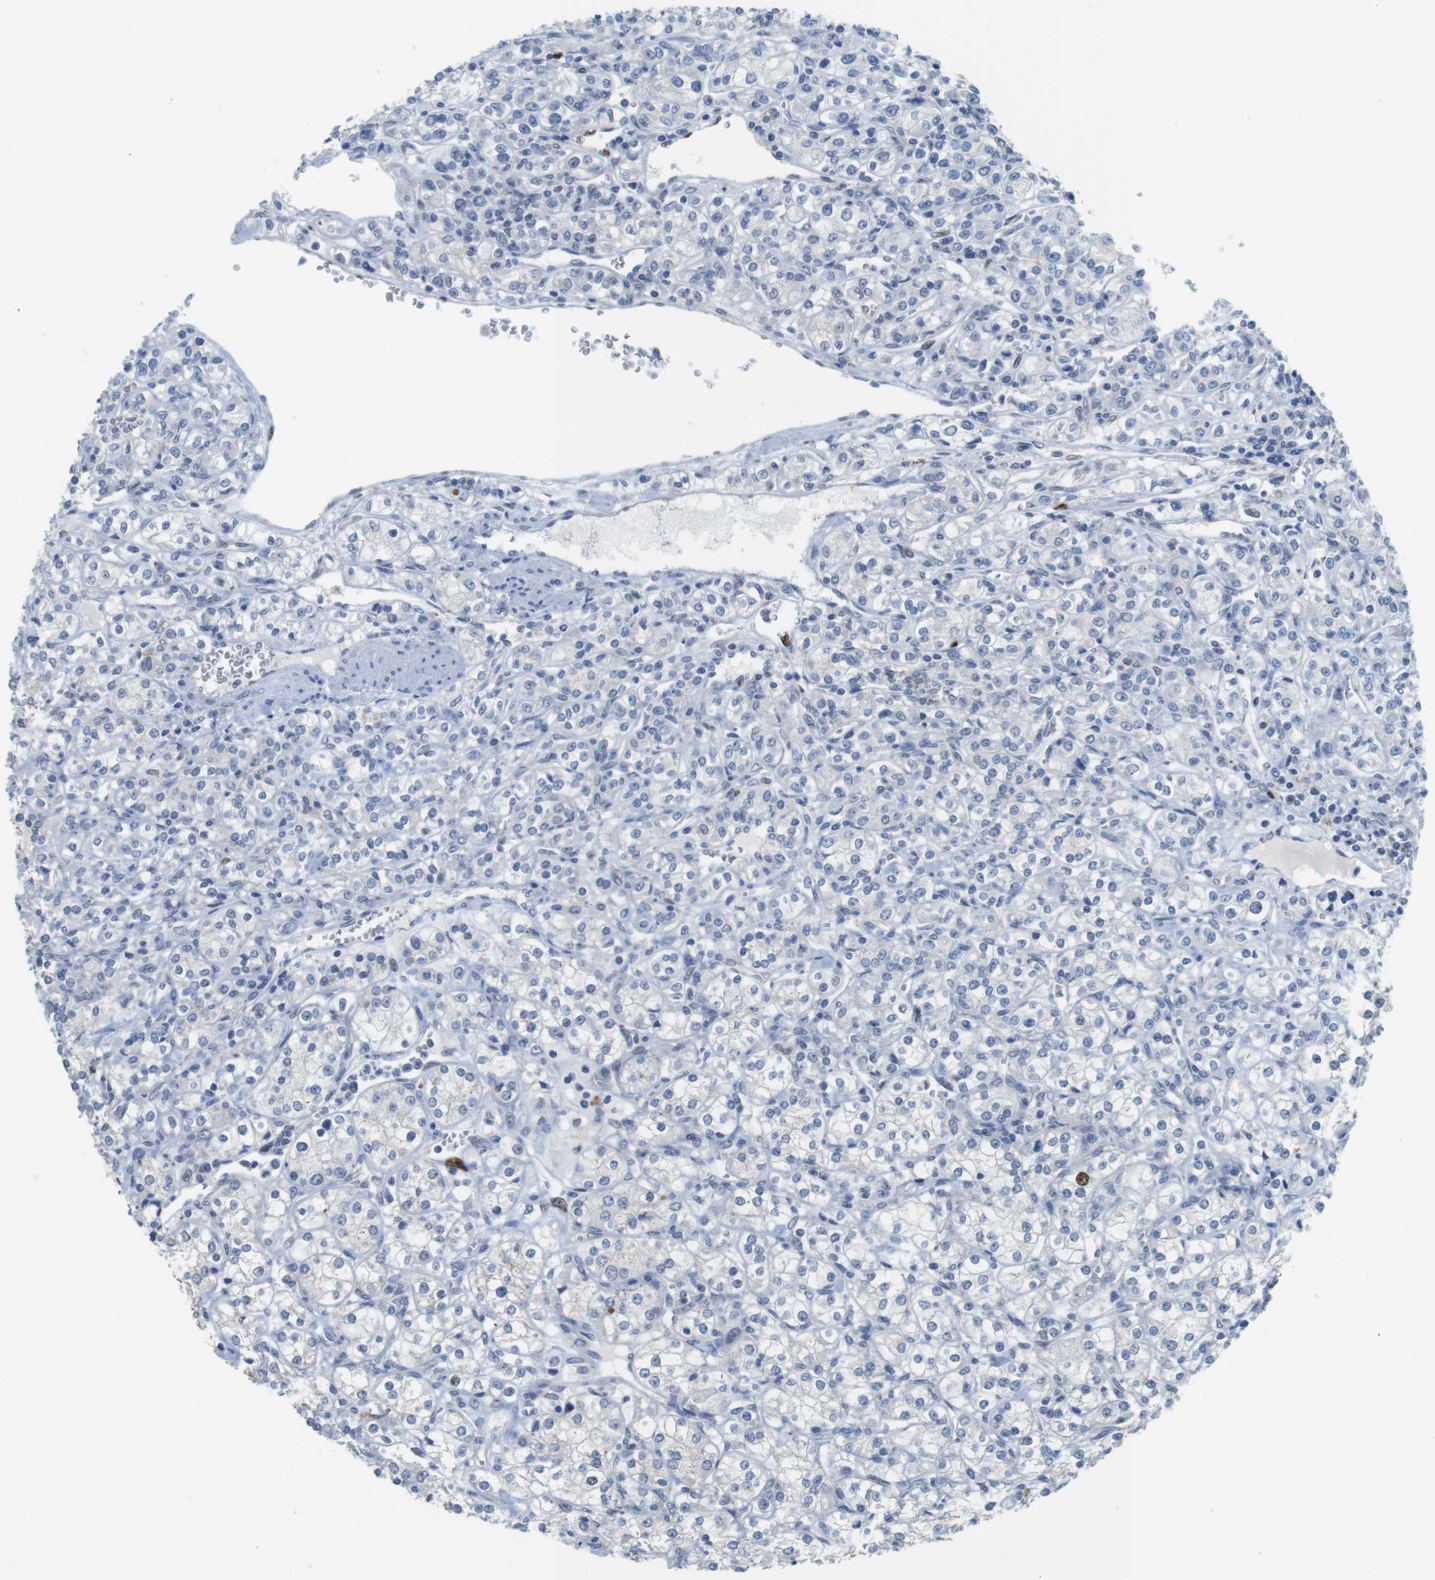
{"staining": {"intensity": "negative", "quantity": "none", "location": "none"}, "tissue": "renal cancer", "cell_type": "Tumor cells", "image_type": "cancer", "snomed": [{"axis": "morphology", "description": "Adenocarcinoma, NOS"}, {"axis": "topography", "description": "Kidney"}], "caption": "Human renal cancer stained for a protein using IHC exhibits no expression in tumor cells.", "gene": "KPNA2", "patient": {"sex": "male", "age": 77}}